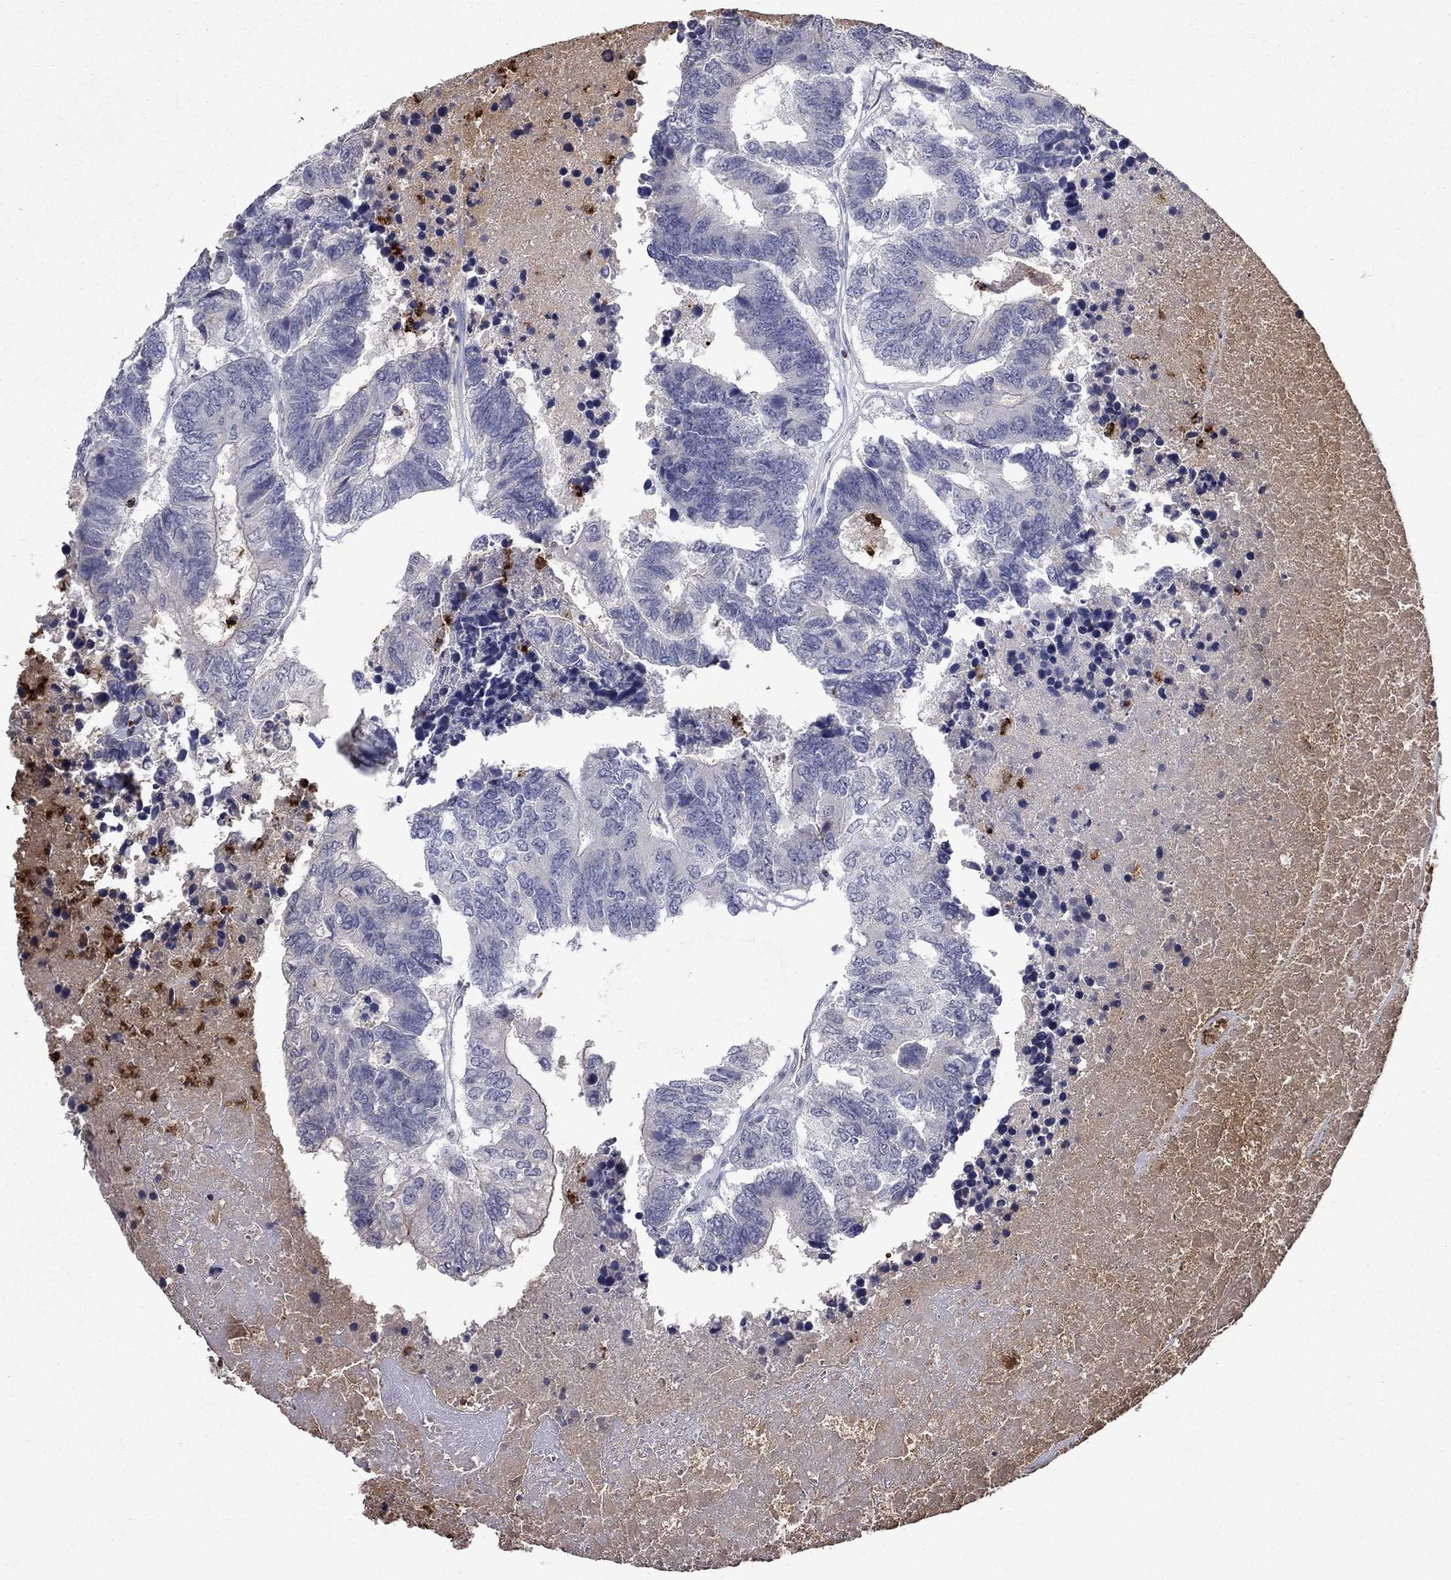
{"staining": {"intensity": "negative", "quantity": "none", "location": "none"}, "tissue": "colorectal cancer", "cell_type": "Tumor cells", "image_type": "cancer", "snomed": [{"axis": "morphology", "description": "Adenocarcinoma, NOS"}, {"axis": "topography", "description": "Colon"}], "caption": "Immunohistochemistry micrograph of neoplastic tissue: colorectal adenocarcinoma stained with DAB (3,3'-diaminobenzidine) reveals no significant protein staining in tumor cells. Nuclei are stained in blue.", "gene": "CCL5", "patient": {"sex": "female", "age": 48}}